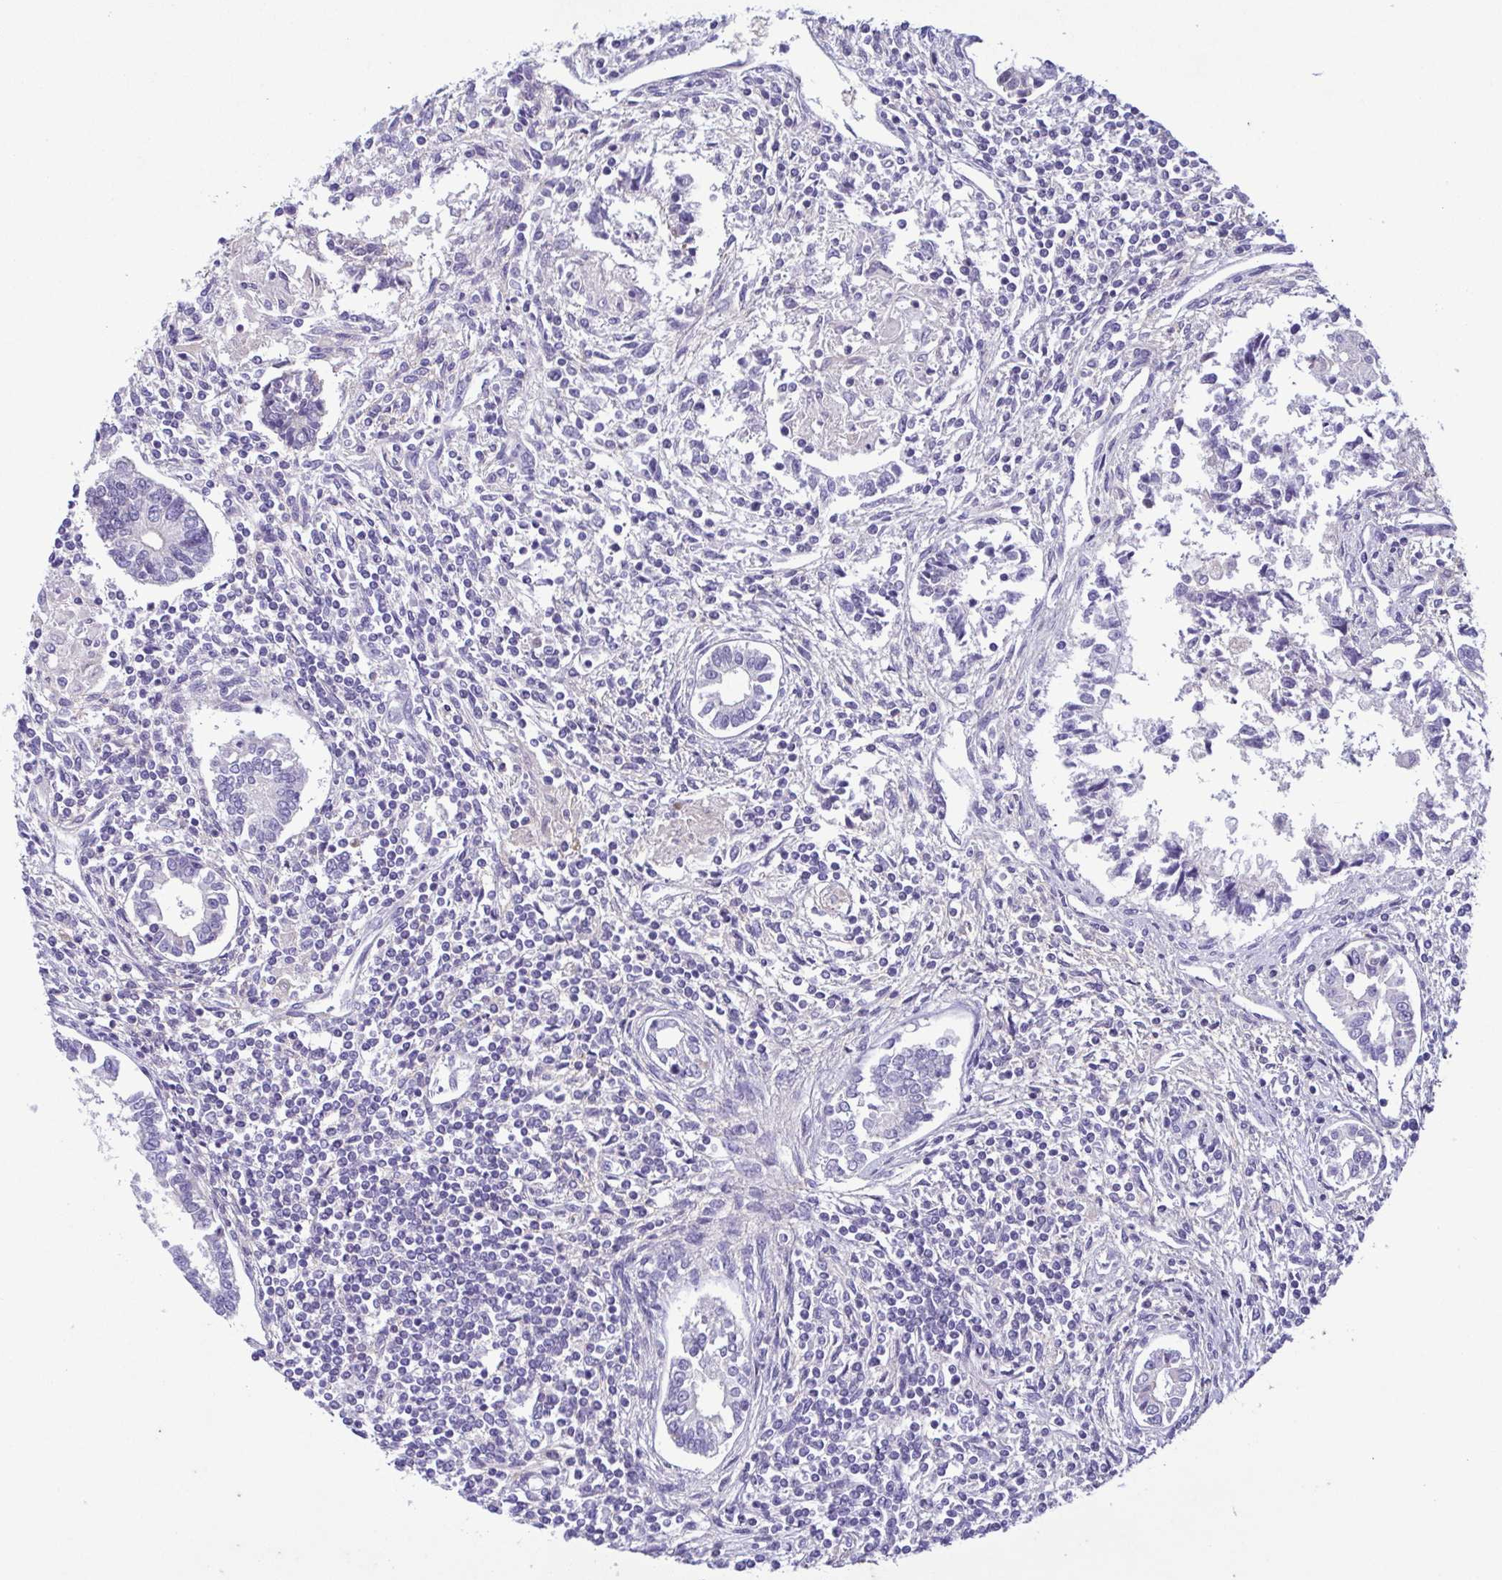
{"staining": {"intensity": "negative", "quantity": "none", "location": "none"}, "tissue": "testis cancer", "cell_type": "Tumor cells", "image_type": "cancer", "snomed": [{"axis": "morphology", "description": "Carcinoma, Embryonal, NOS"}, {"axis": "topography", "description": "Testis"}], "caption": "The image exhibits no staining of tumor cells in testis cancer (embryonal carcinoma).", "gene": "F13B", "patient": {"sex": "male", "age": 37}}